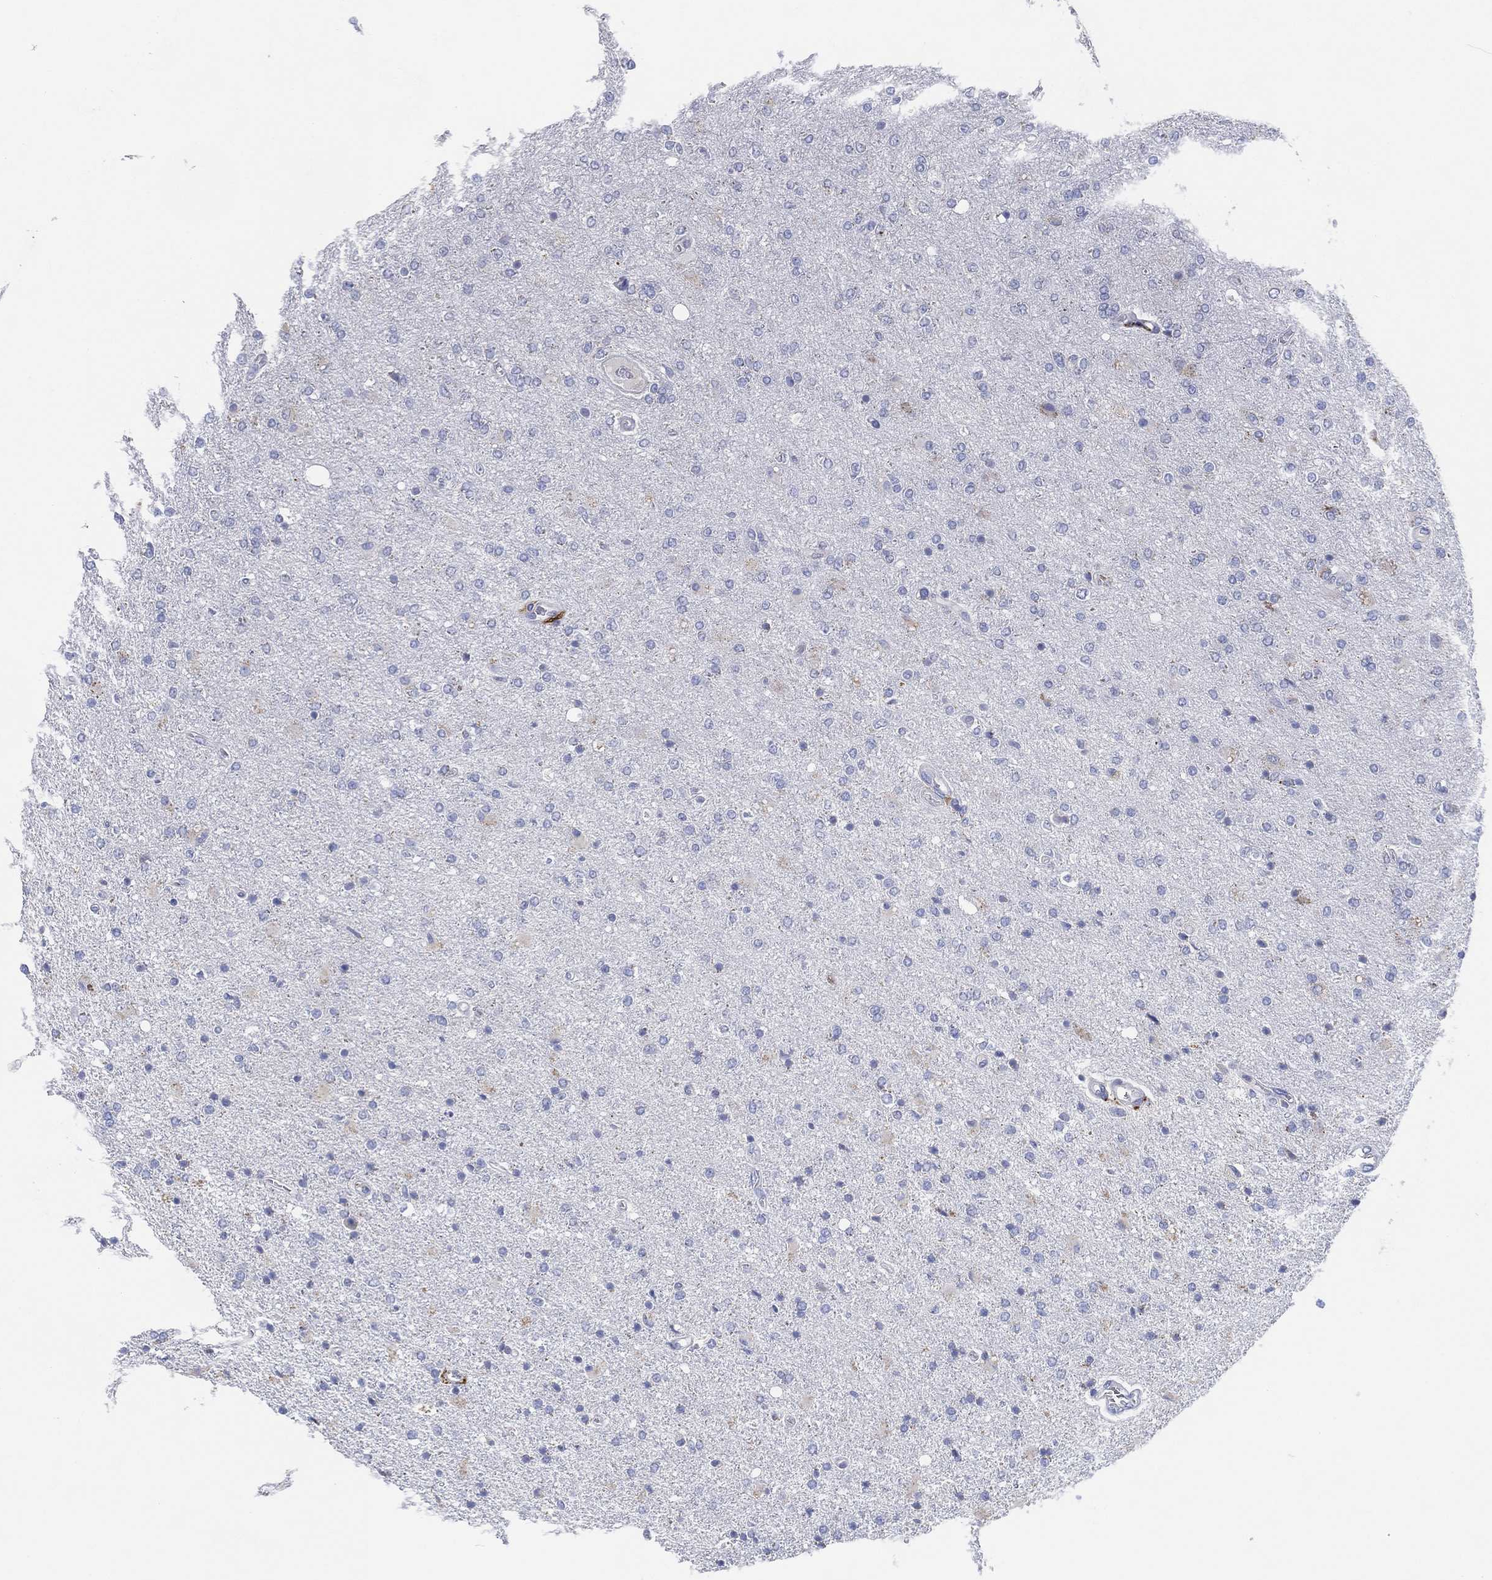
{"staining": {"intensity": "negative", "quantity": "none", "location": "none"}, "tissue": "glioma", "cell_type": "Tumor cells", "image_type": "cancer", "snomed": [{"axis": "morphology", "description": "Glioma, malignant, High grade"}, {"axis": "topography", "description": "Cerebral cortex"}], "caption": "This is an immunohistochemistry micrograph of glioma. There is no positivity in tumor cells.", "gene": "GALNS", "patient": {"sex": "male", "age": 70}}